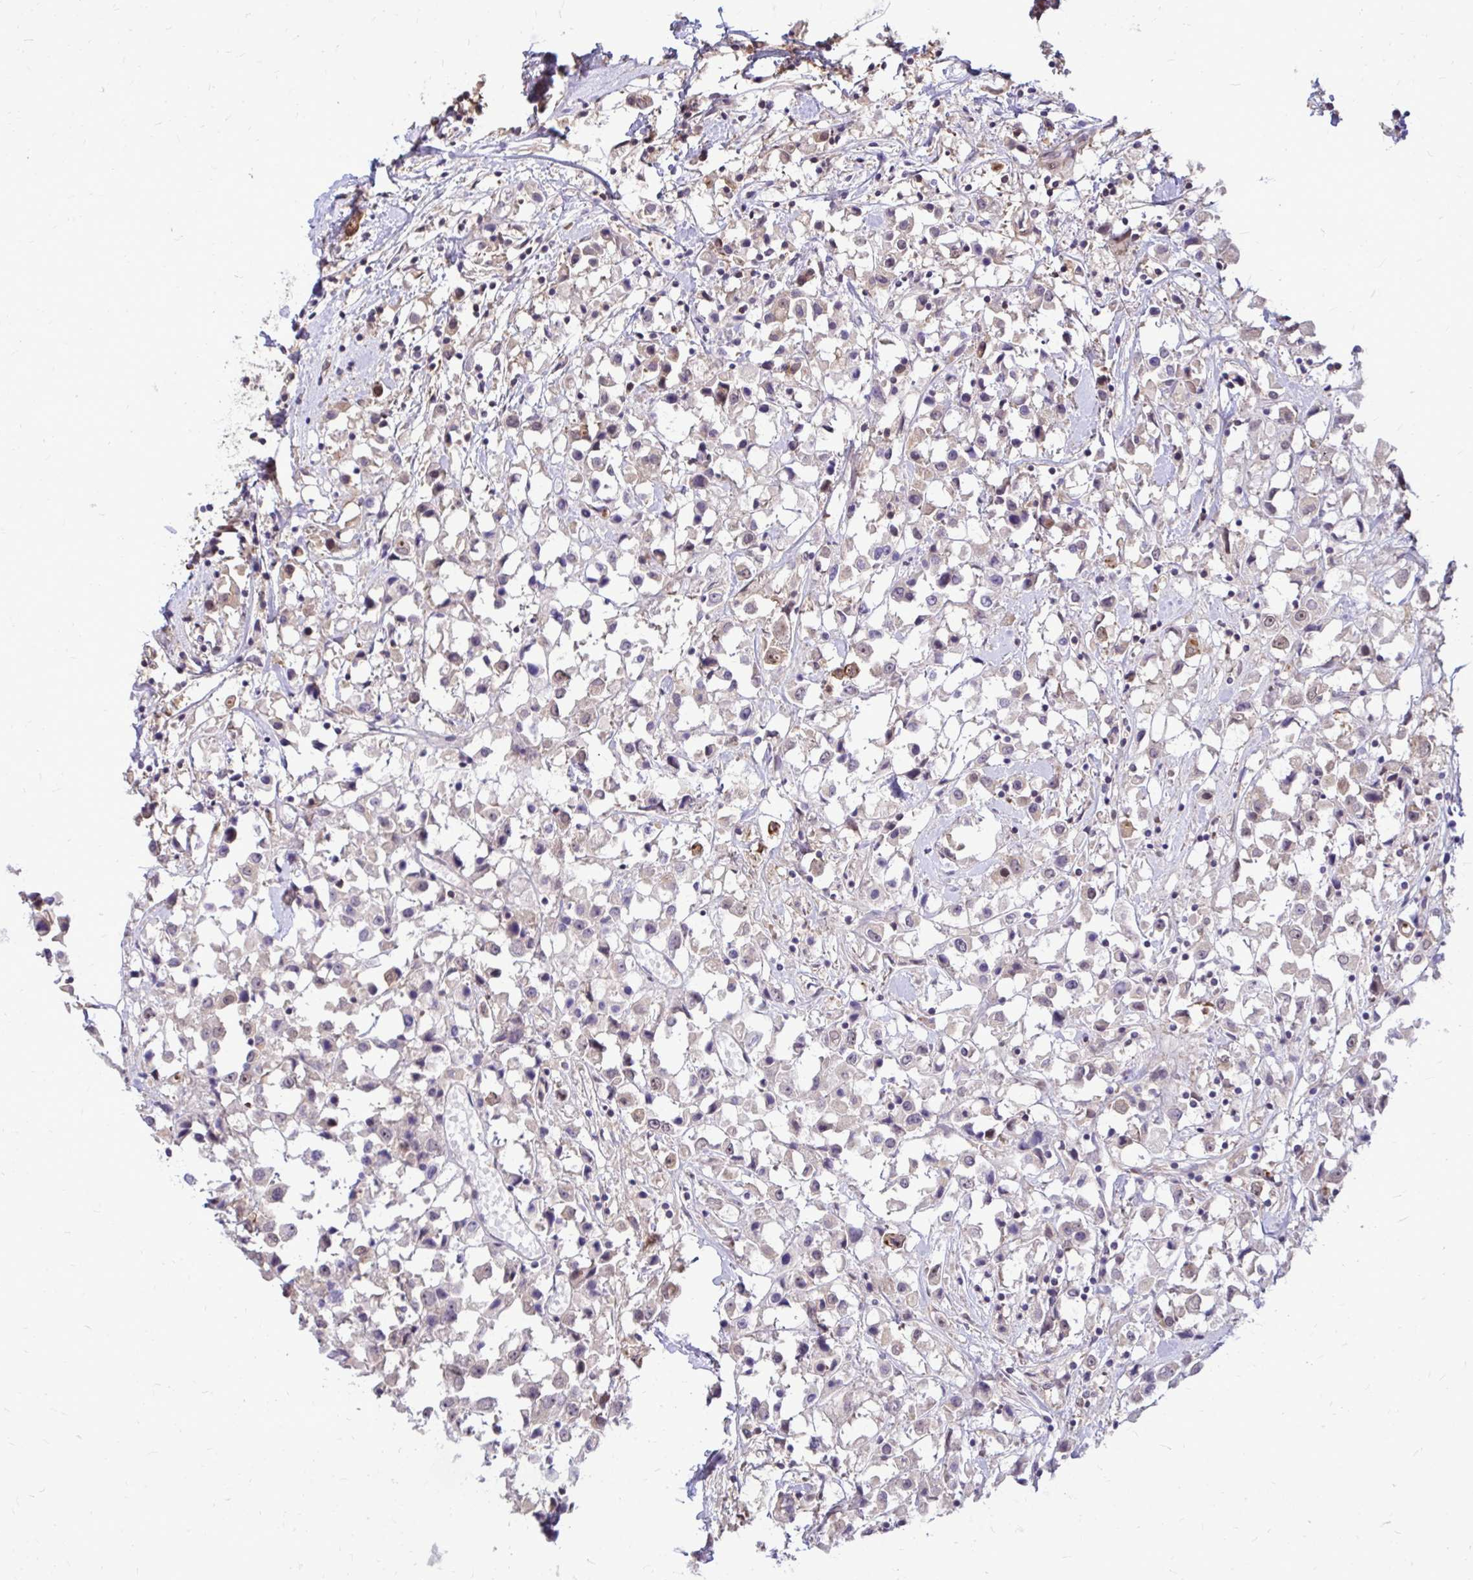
{"staining": {"intensity": "negative", "quantity": "none", "location": "none"}, "tissue": "breast cancer", "cell_type": "Tumor cells", "image_type": "cancer", "snomed": [{"axis": "morphology", "description": "Duct carcinoma"}, {"axis": "topography", "description": "Breast"}], "caption": "Image shows no significant protein positivity in tumor cells of infiltrating ductal carcinoma (breast).", "gene": "TRIP6", "patient": {"sex": "female", "age": 61}}